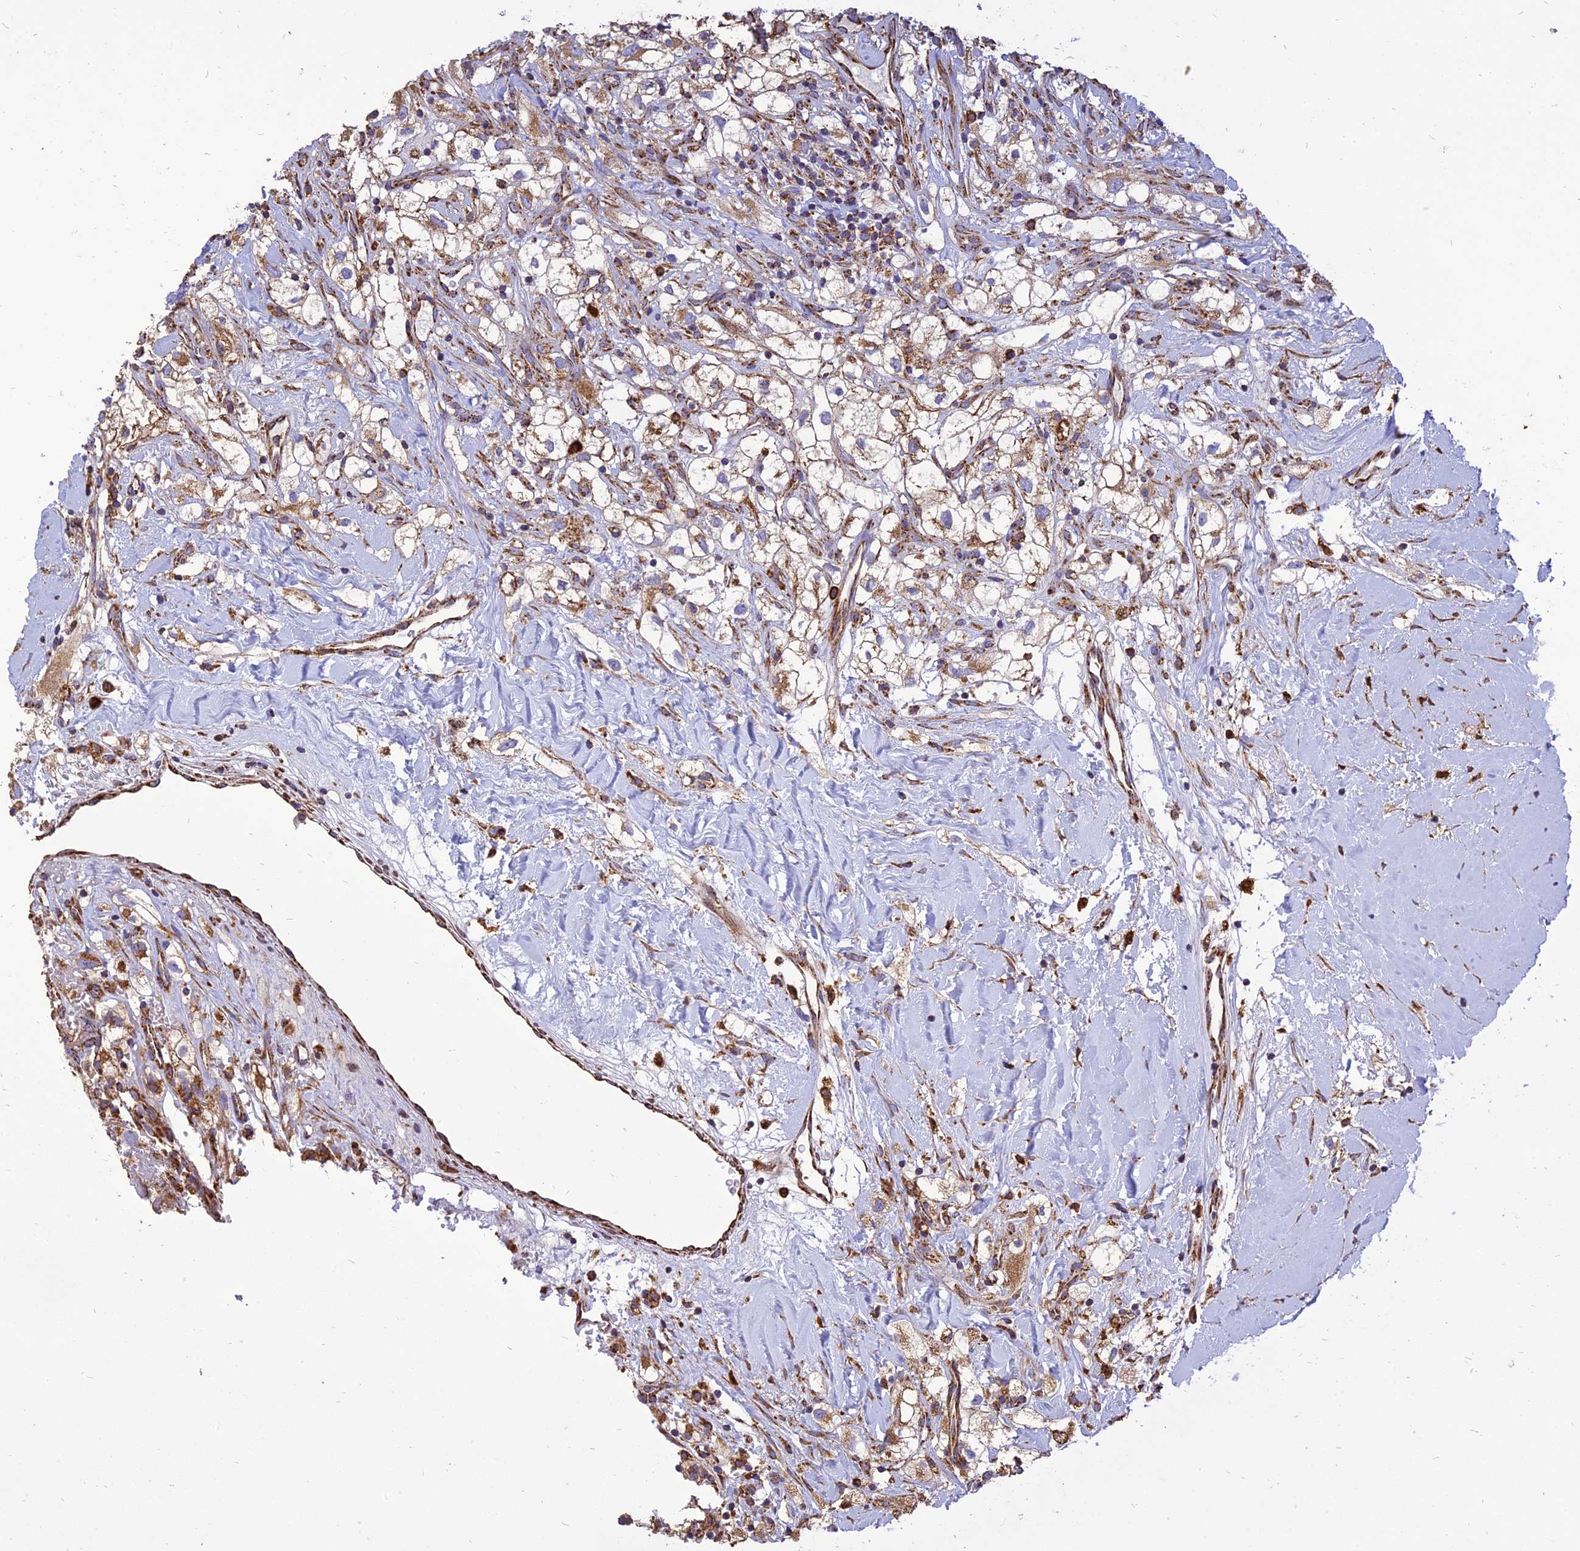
{"staining": {"intensity": "moderate", "quantity": ">75%", "location": "cytoplasmic/membranous"}, "tissue": "renal cancer", "cell_type": "Tumor cells", "image_type": "cancer", "snomed": [{"axis": "morphology", "description": "Adenocarcinoma, NOS"}, {"axis": "topography", "description": "Kidney"}], "caption": "DAB immunohistochemical staining of human renal cancer demonstrates moderate cytoplasmic/membranous protein expression in approximately >75% of tumor cells. The protein of interest is stained brown, and the nuclei are stained in blue (DAB IHC with brightfield microscopy, high magnification).", "gene": "THUMPD2", "patient": {"sex": "male", "age": 59}}